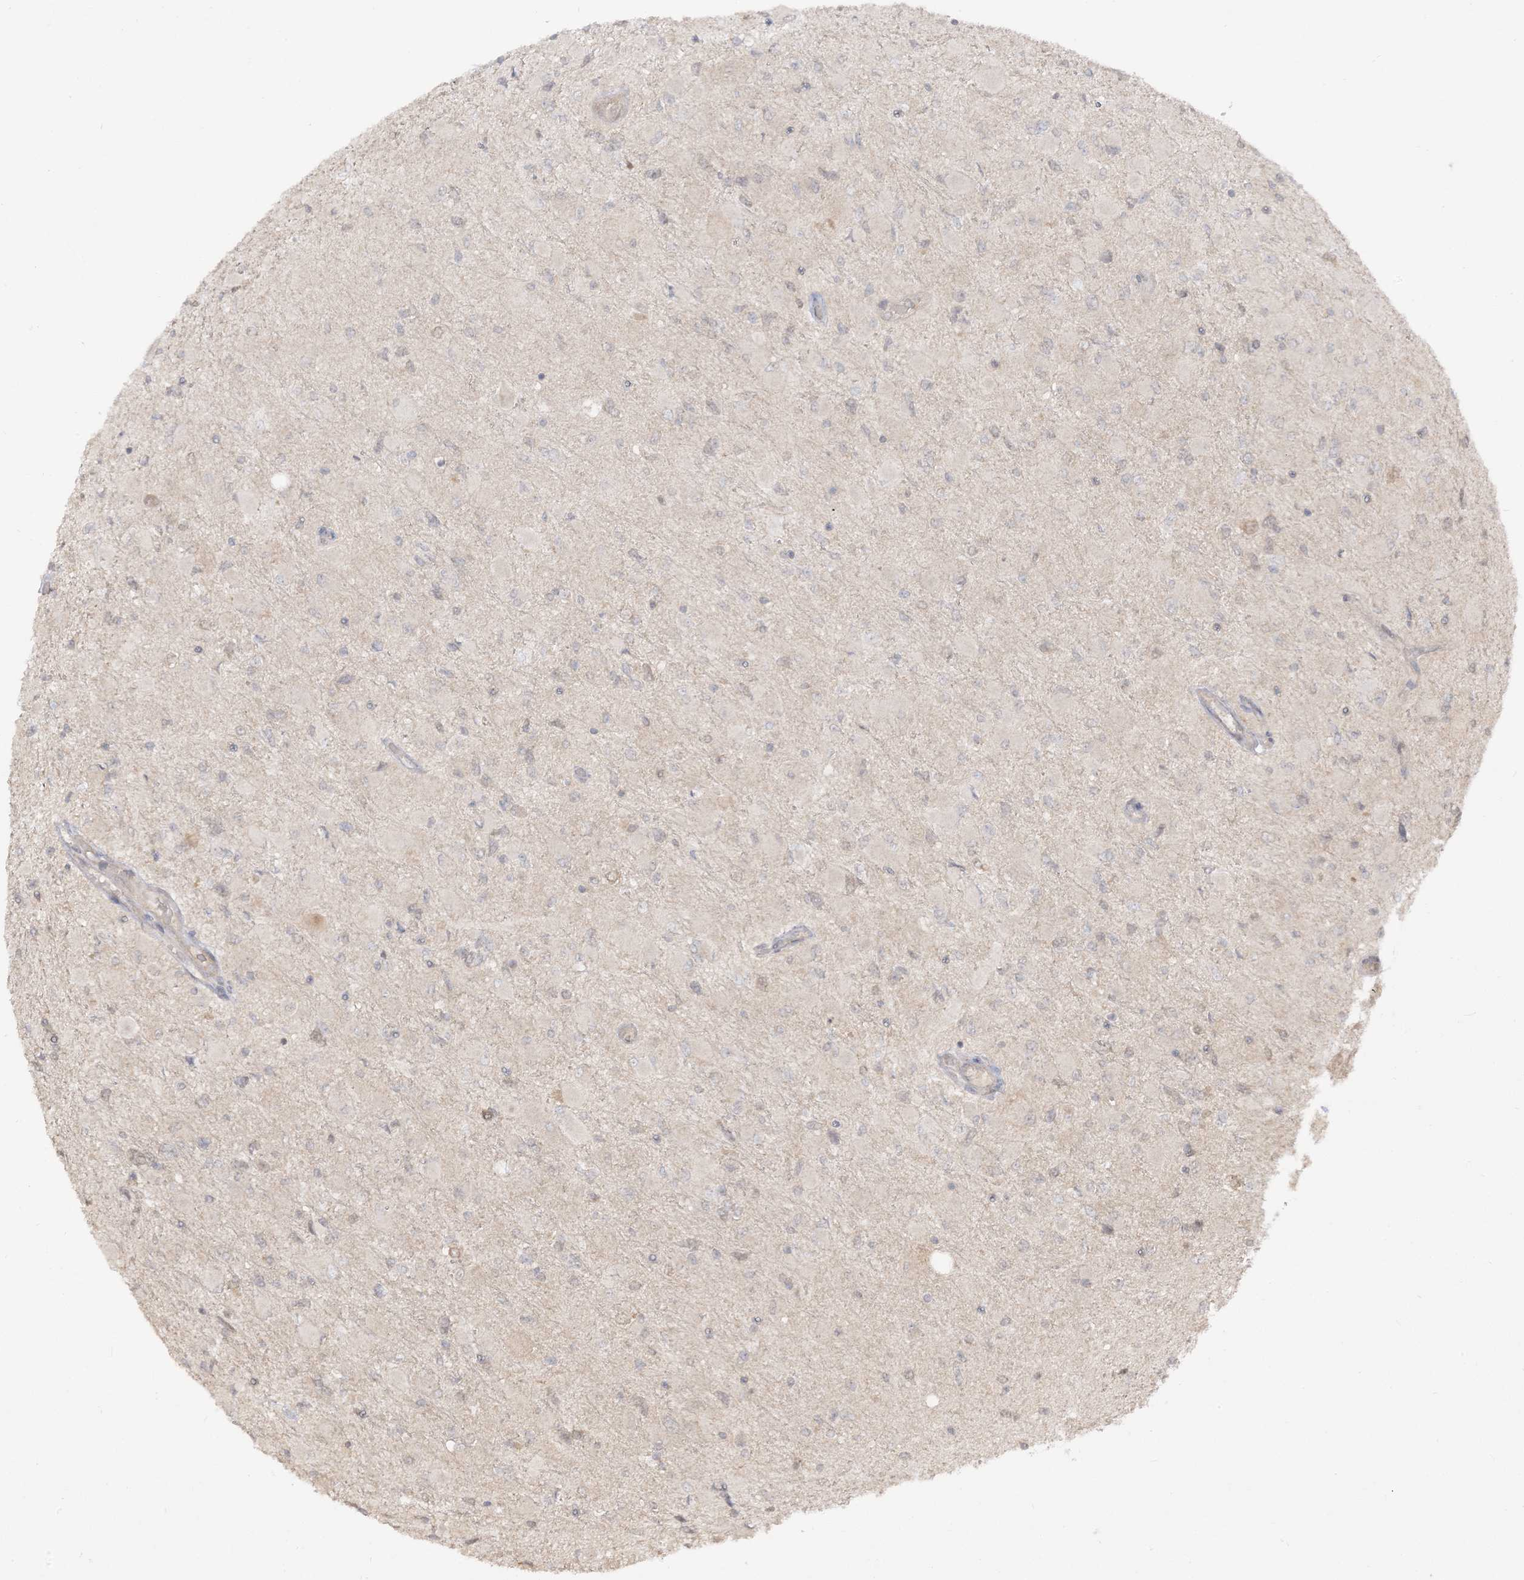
{"staining": {"intensity": "negative", "quantity": "none", "location": "none"}, "tissue": "glioma", "cell_type": "Tumor cells", "image_type": "cancer", "snomed": [{"axis": "morphology", "description": "Glioma, malignant, High grade"}, {"axis": "topography", "description": "Cerebral cortex"}], "caption": "Malignant glioma (high-grade) was stained to show a protein in brown. There is no significant expression in tumor cells.", "gene": "TBCC", "patient": {"sex": "female", "age": 36}}